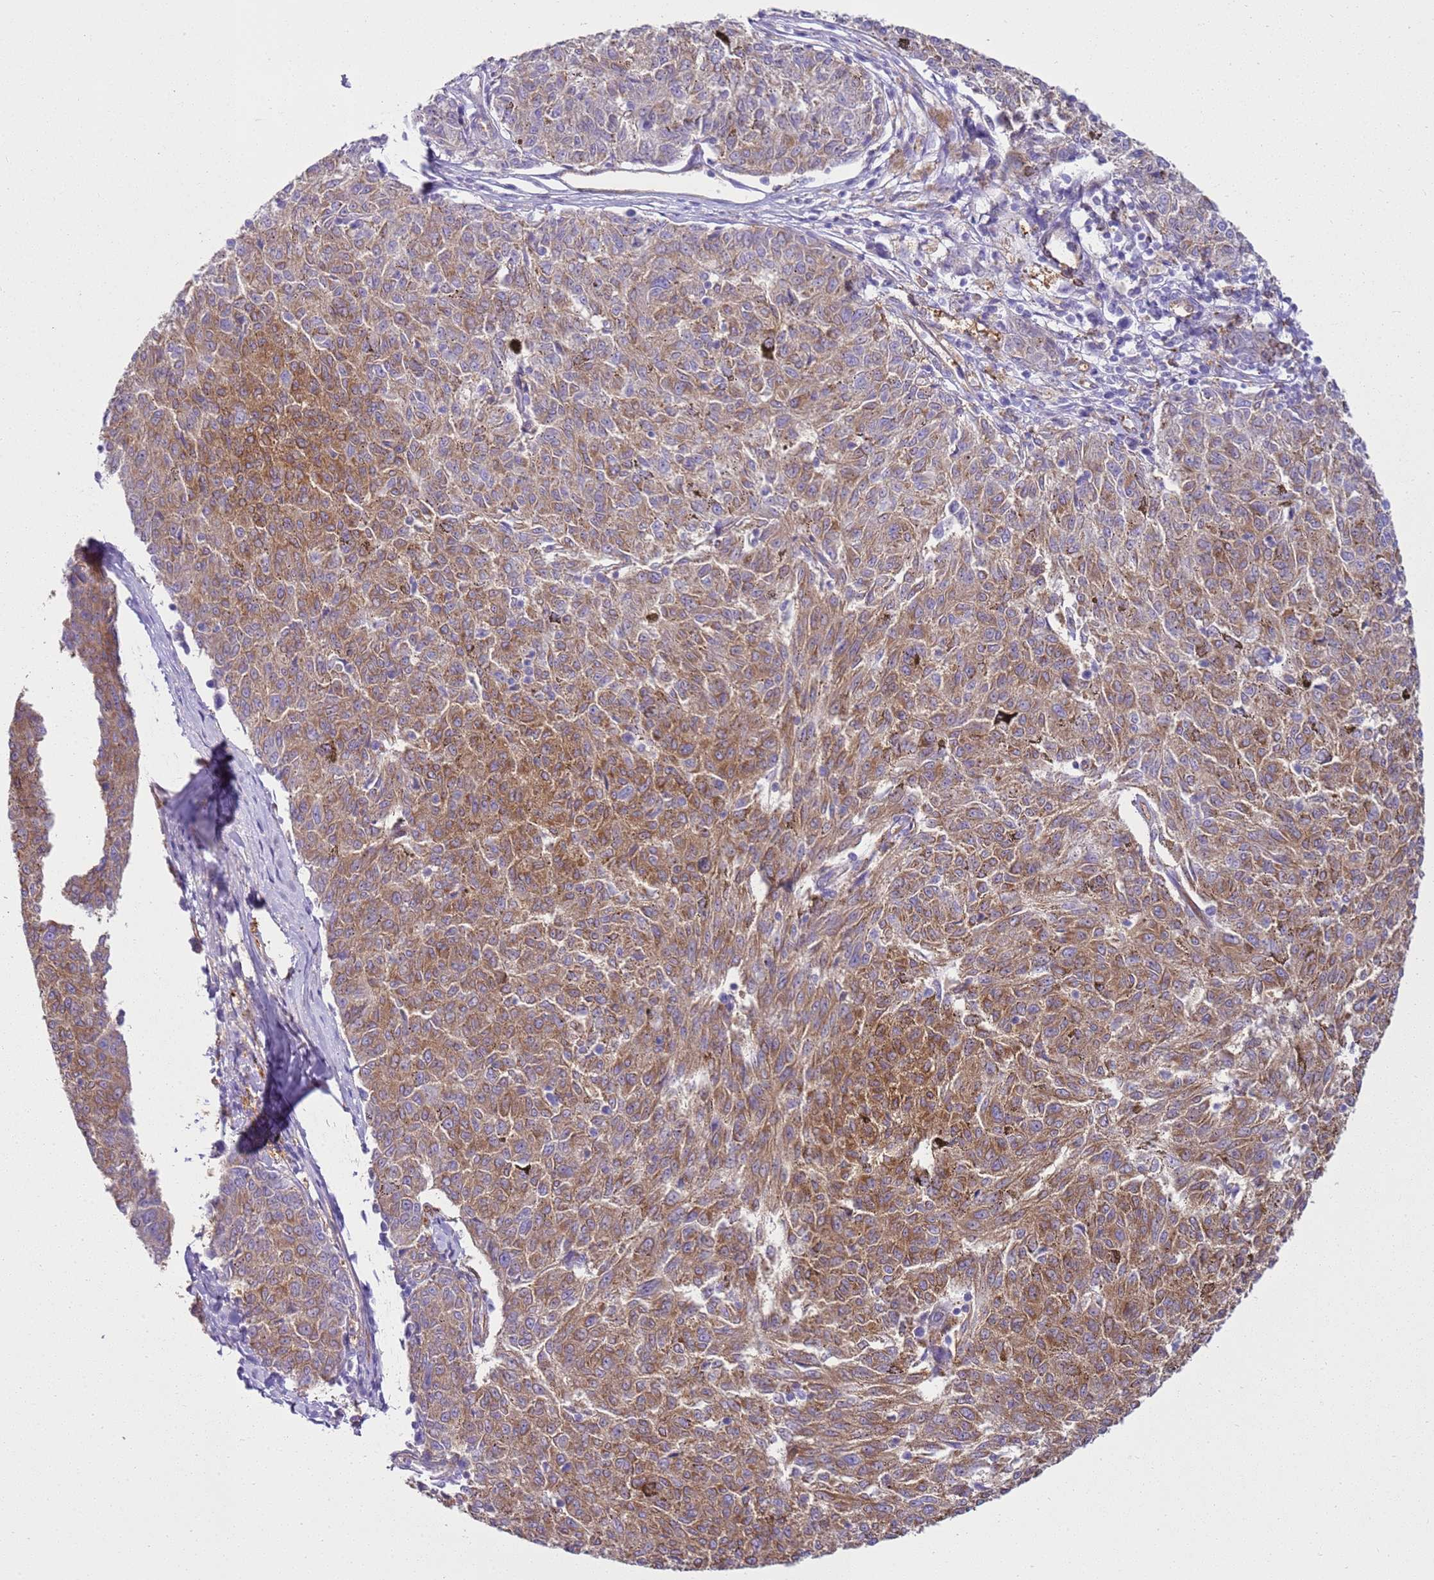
{"staining": {"intensity": "moderate", "quantity": ">75%", "location": "cytoplasmic/membranous"}, "tissue": "melanoma", "cell_type": "Tumor cells", "image_type": "cancer", "snomed": [{"axis": "morphology", "description": "Malignant melanoma, NOS"}, {"axis": "topography", "description": "Skin"}], "caption": "An image showing moderate cytoplasmic/membranous positivity in about >75% of tumor cells in malignant melanoma, as visualized by brown immunohistochemical staining.", "gene": "SNX21", "patient": {"sex": "female", "age": 72}}